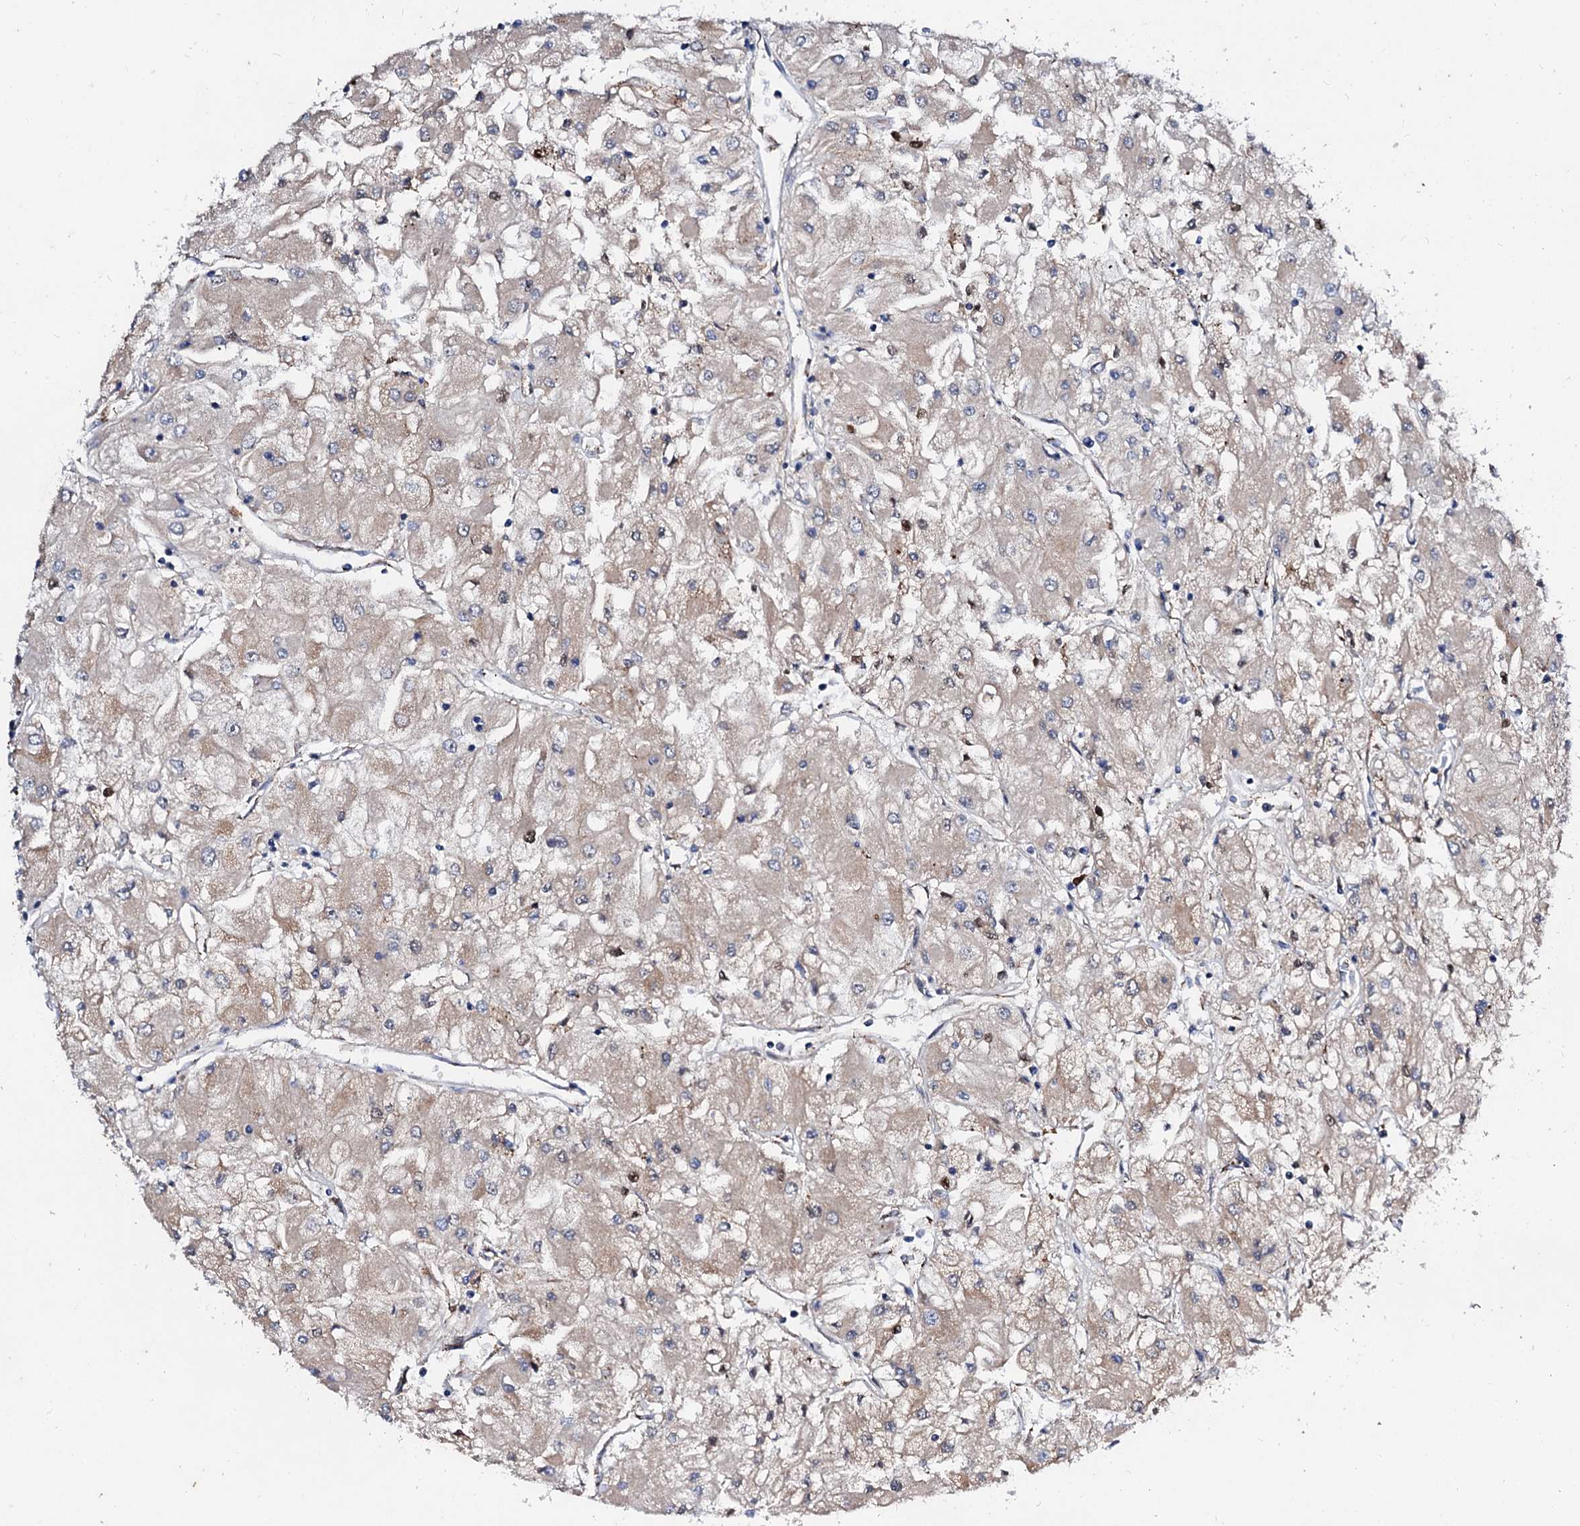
{"staining": {"intensity": "weak", "quantity": "25%-75%", "location": "cytoplasmic/membranous"}, "tissue": "renal cancer", "cell_type": "Tumor cells", "image_type": "cancer", "snomed": [{"axis": "morphology", "description": "Adenocarcinoma, NOS"}, {"axis": "topography", "description": "Kidney"}], "caption": "Approximately 25%-75% of tumor cells in human renal adenocarcinoma display weak cytoplasmic/membranous protein positivity as visualized by brown immunohistochemical staining.", "gene": "FIBIN", "patient": {"sex": "male", "age": 80}}